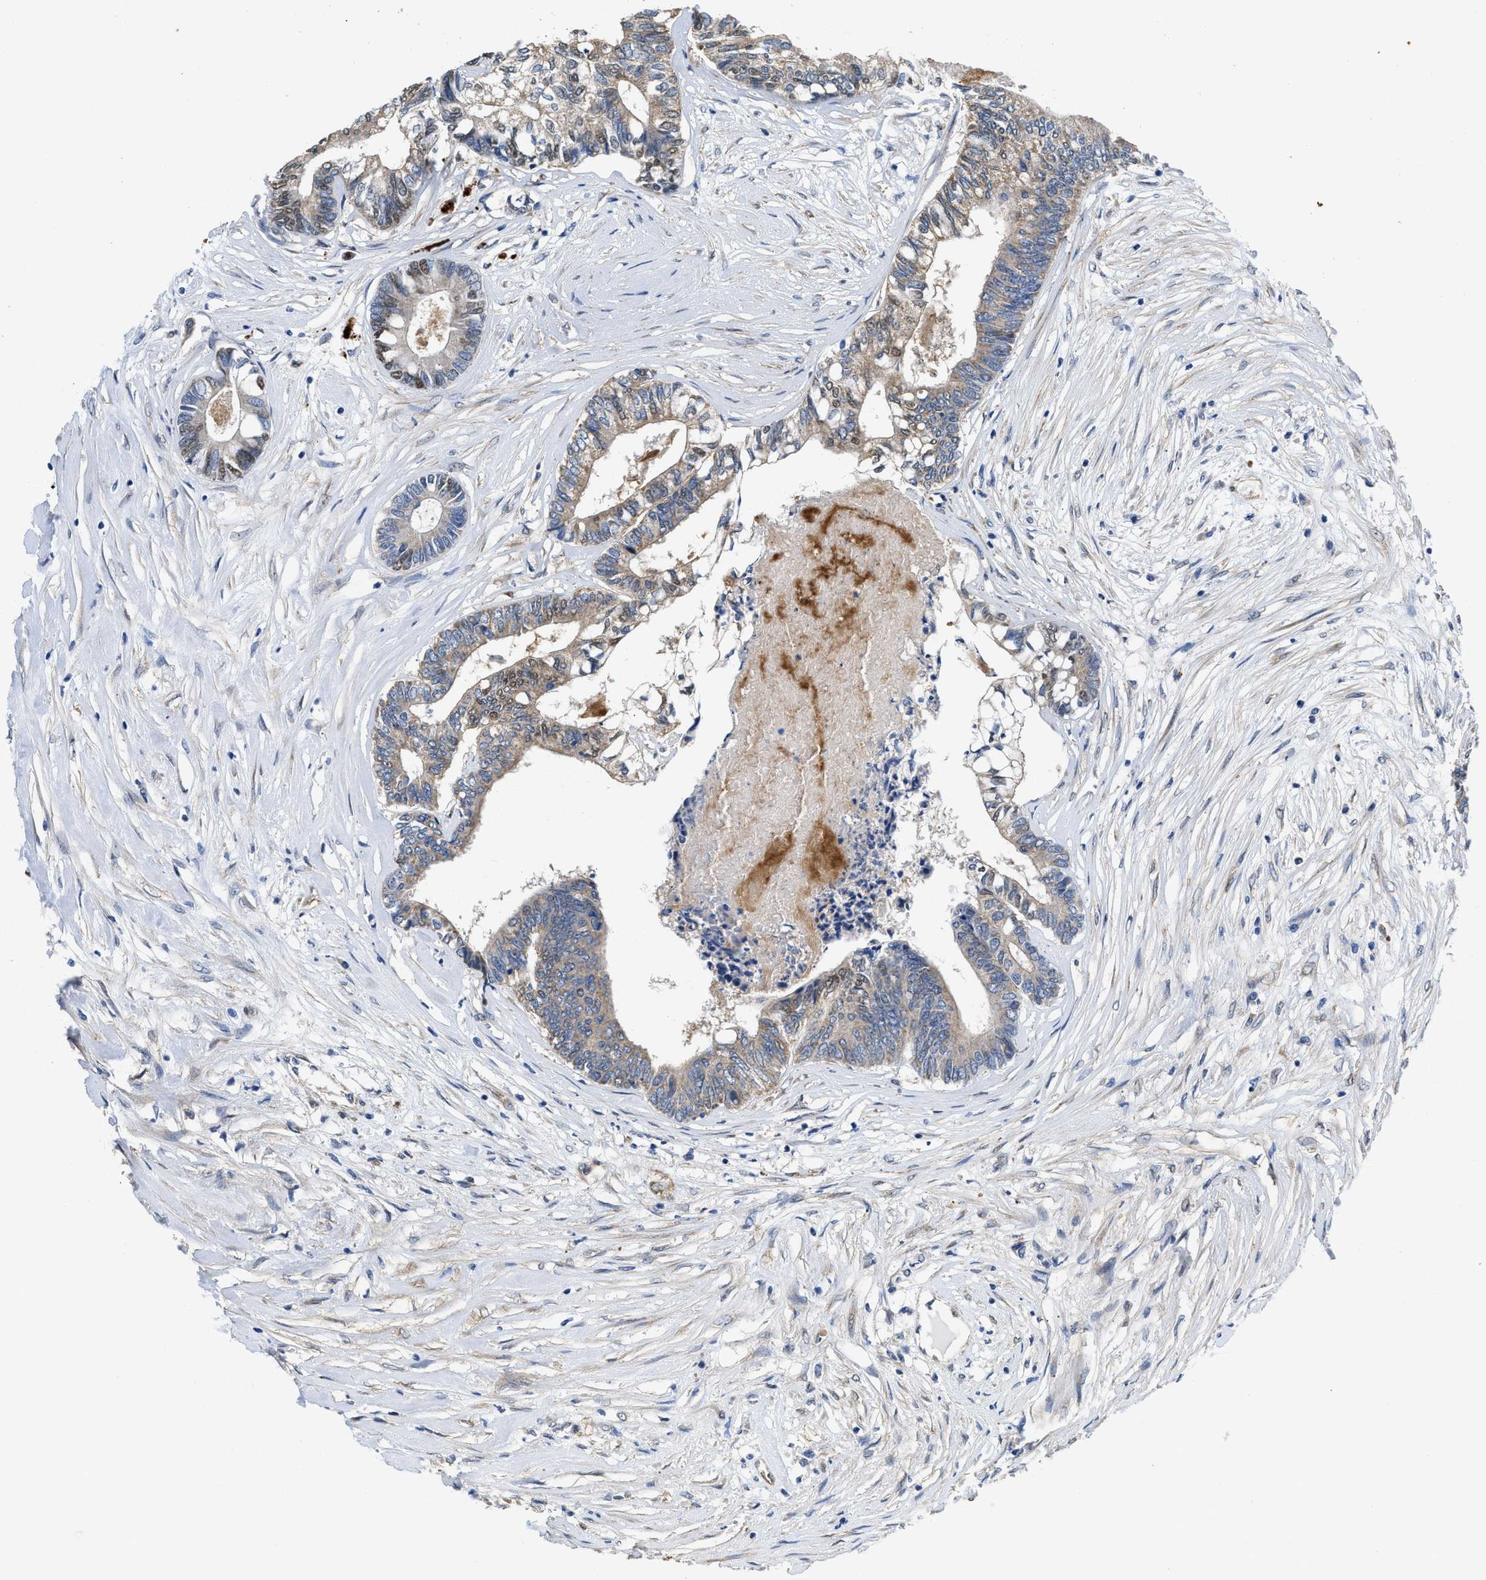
{"staining": {"intensity": "moderate", "quantity": "25%-75%", "location": "cytoplasmic/membranous,nuclear"}, "tissue": "colorectal cancer", "cell_type": "Tumor cells", "image_type": "cancer", "snomed": [{"axis": "morphology", "description": "Adenocarcinoma, NOS"}, {"axis": "topography", "description": "Rectum"}], "caption": "Colorectal cancer tissue shows moderate cytoplasmic/membranous and nuclear staining in about 25%-75% of tumor cells", "gene": "RAPH1", "patient": {"sex": "male", "age": 63}}